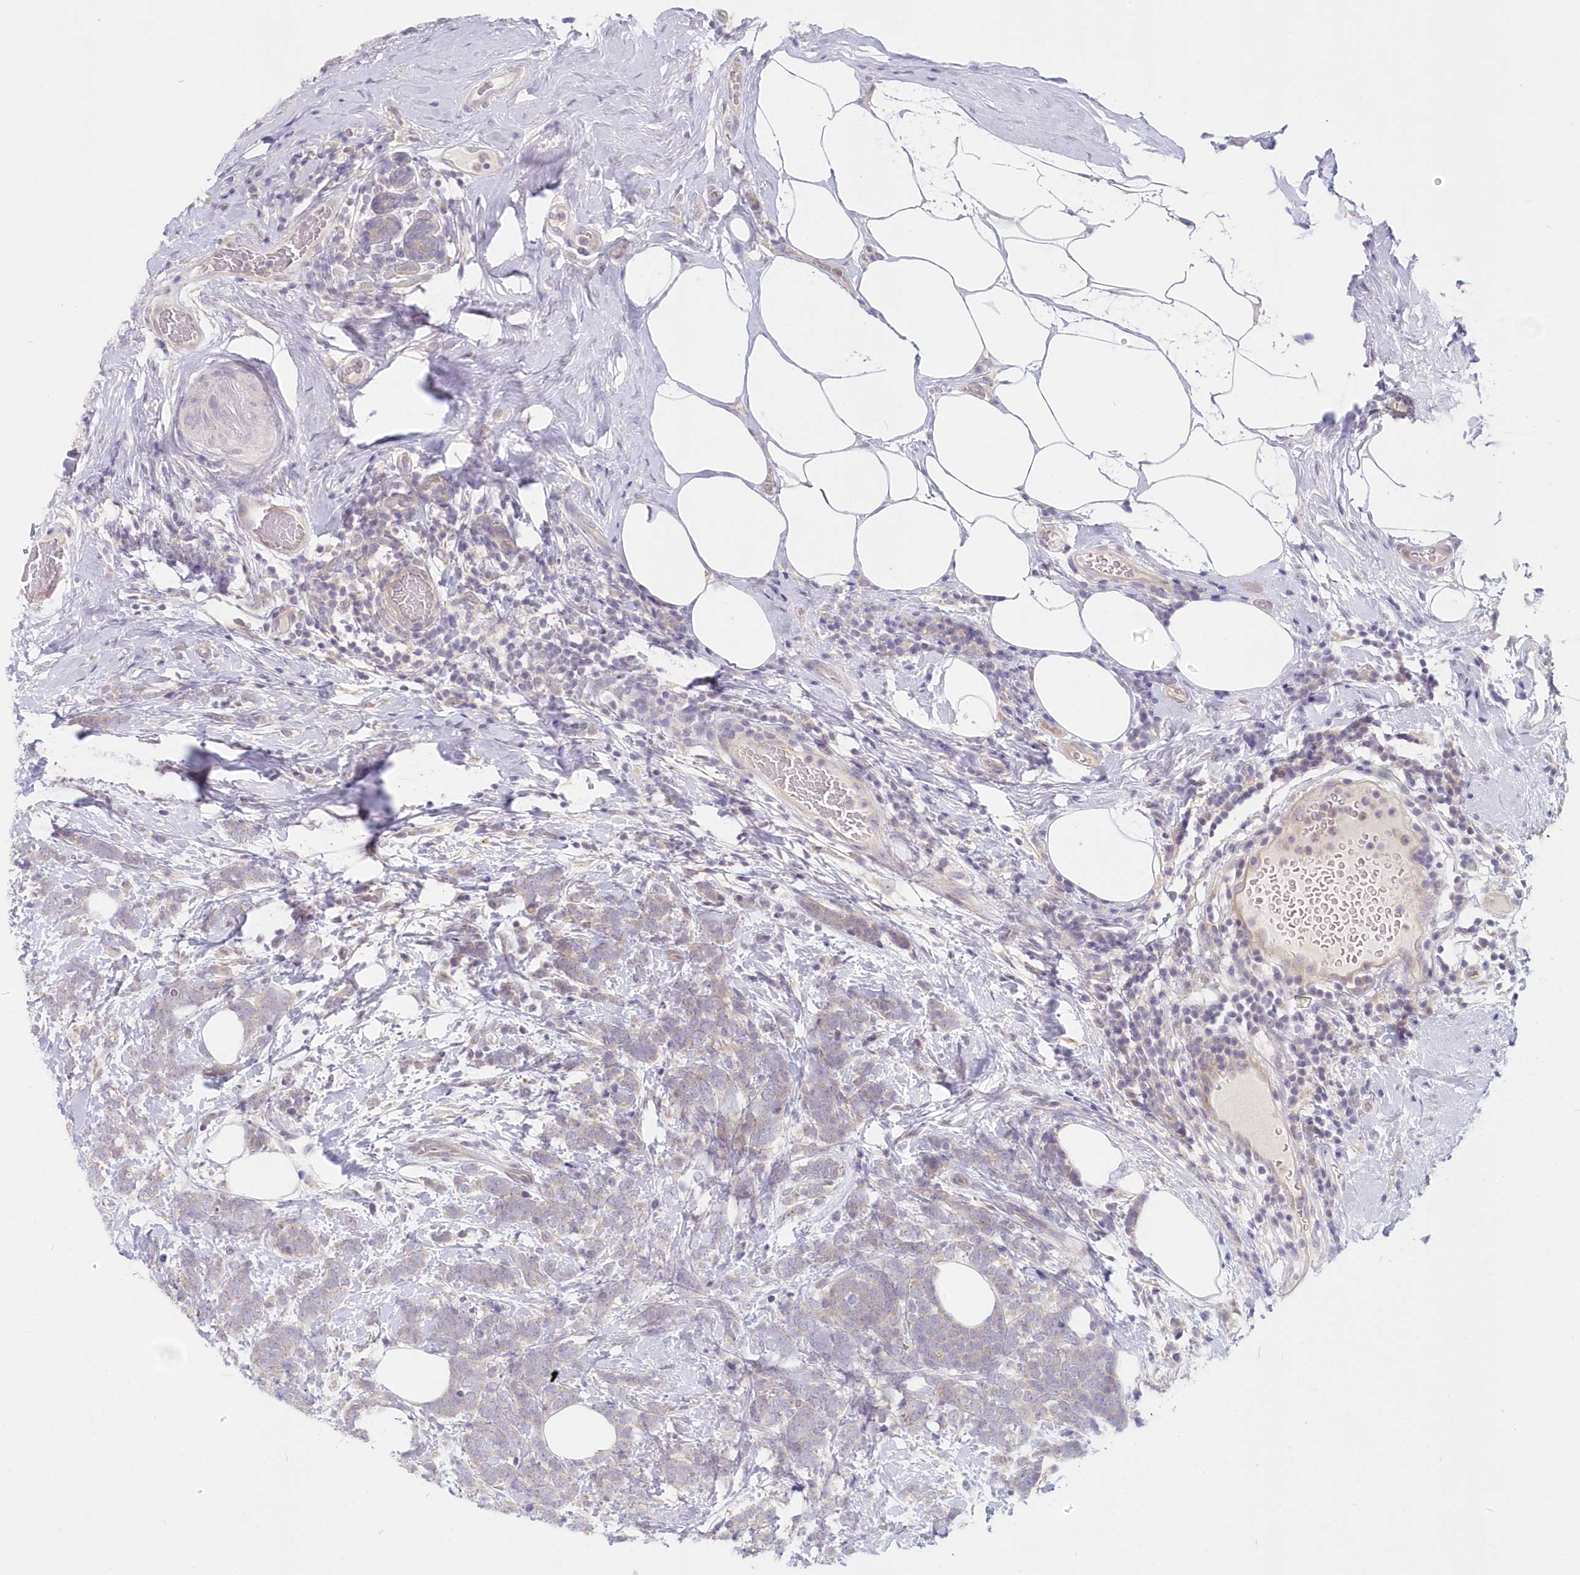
{"staining": {"intensity": "negative", "quantity": "none", "location": "none"}, "tissue": "breast cancer", "cell_type": "Tumor cells", "image_type": "cancer", "snomed": [{"axis": "morphology", "description": "Lobular carcinoma"}, {"axis": "topography", "description": "Breast"}], "caption": "Tumor cells show no significant protein positivity in breast cancer.", "gene": "KATNA1", "patient": {"sex": "female", "age": 58}}